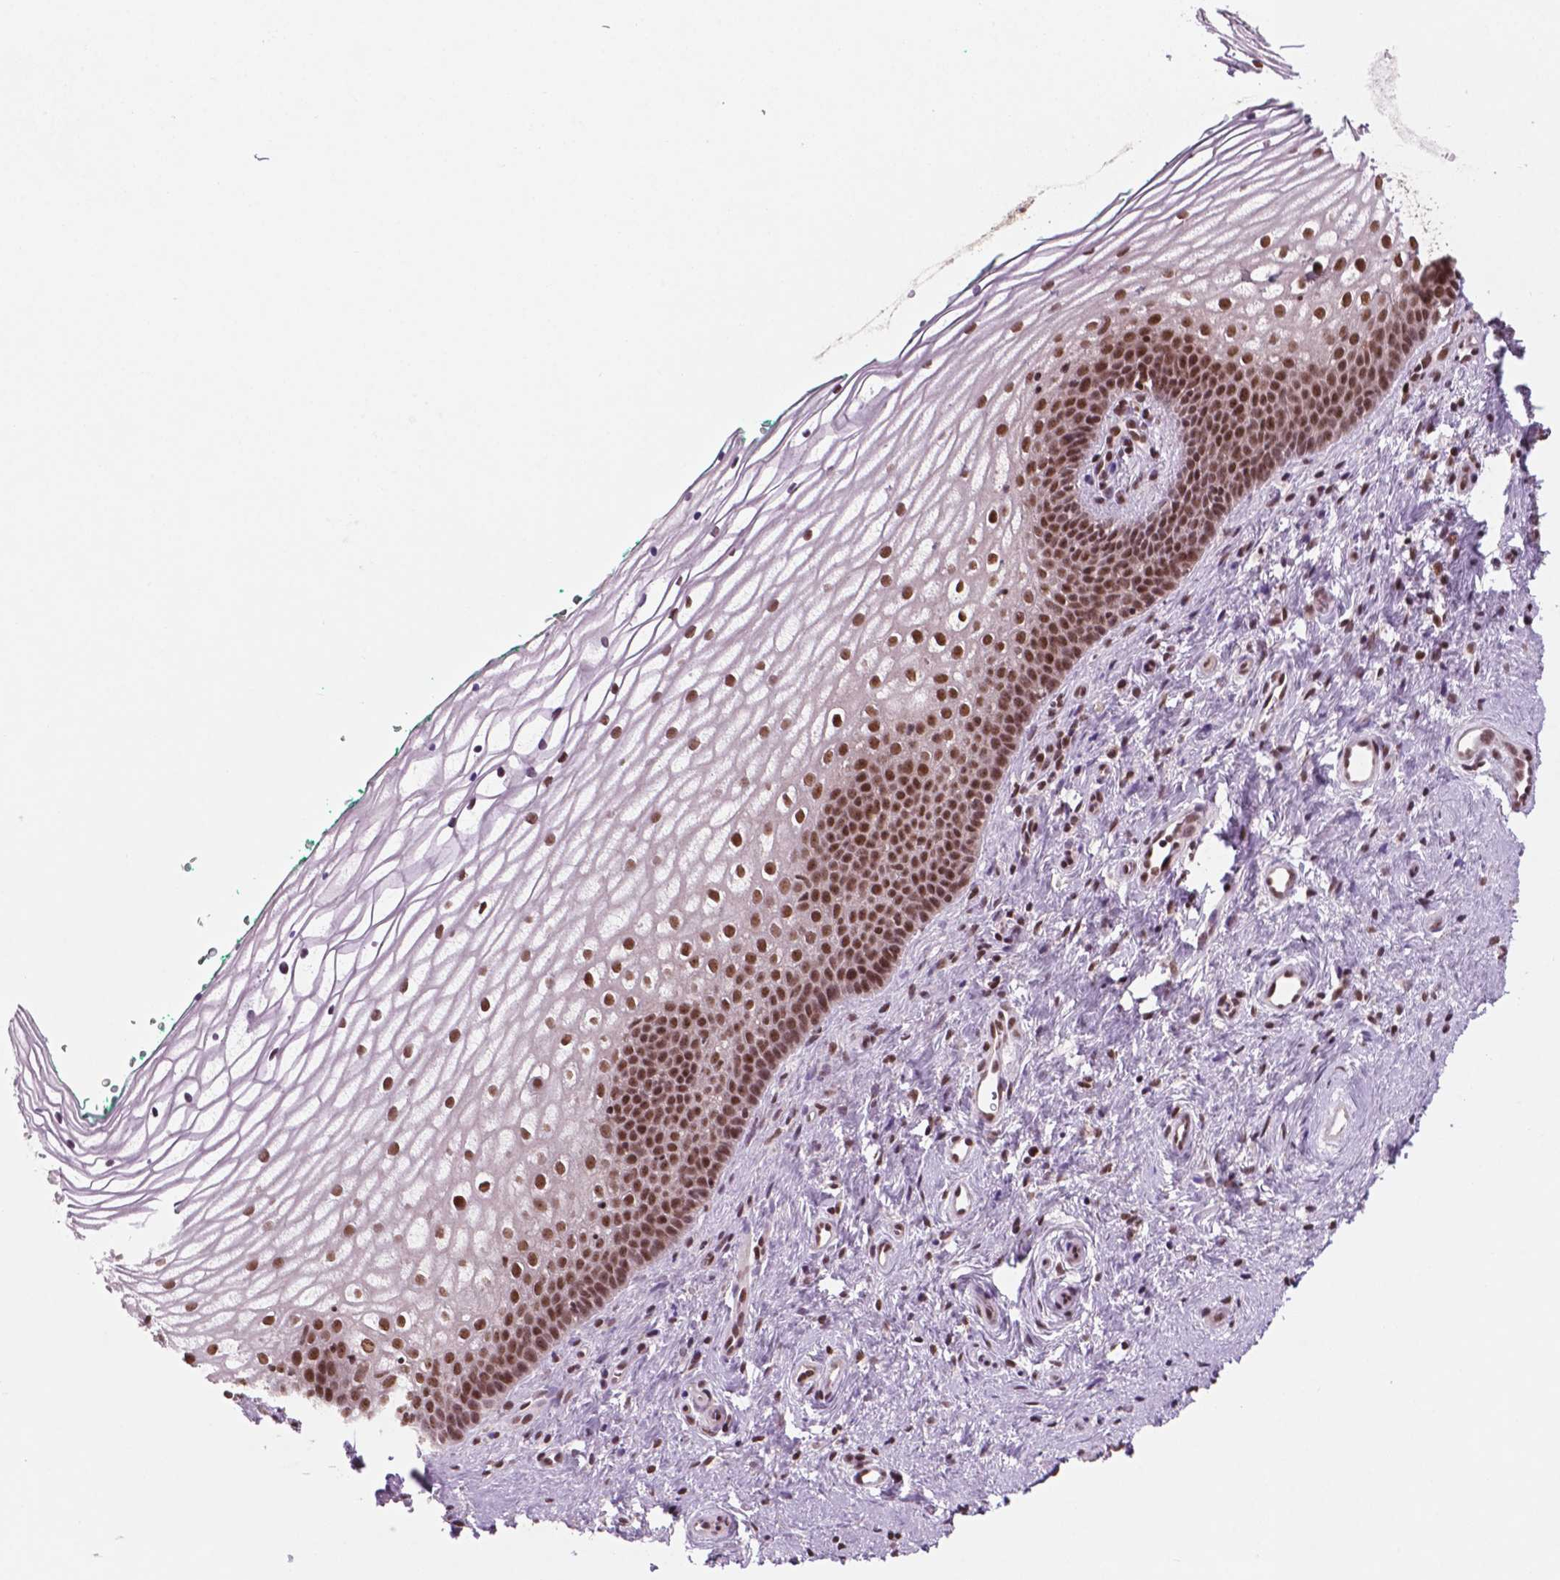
{"staining": {"intensity": "moderate", "quantity": ">75%", "location": "nuclear"}, "tissue": "vagina", "cell_type": "Squamous epithelial cells", "image_type": "normal", "snomed": [{"axis": "morphology", "description": "Normal tissue, NOS"}, {"axis": "topography", "description": "Vagina"}], "caption": "High-magnification brightfield microscopy of benign vagina stained with DAB (3,3'-diaminobenzidine) (brown) and counterstained with hematoxylin (blue). squamous epithelial cells exhibit moderate nuclear expression is present in about>75% of cells.", "gene": "POLR2E", "patient": {"sex": "female", "age": 44}}